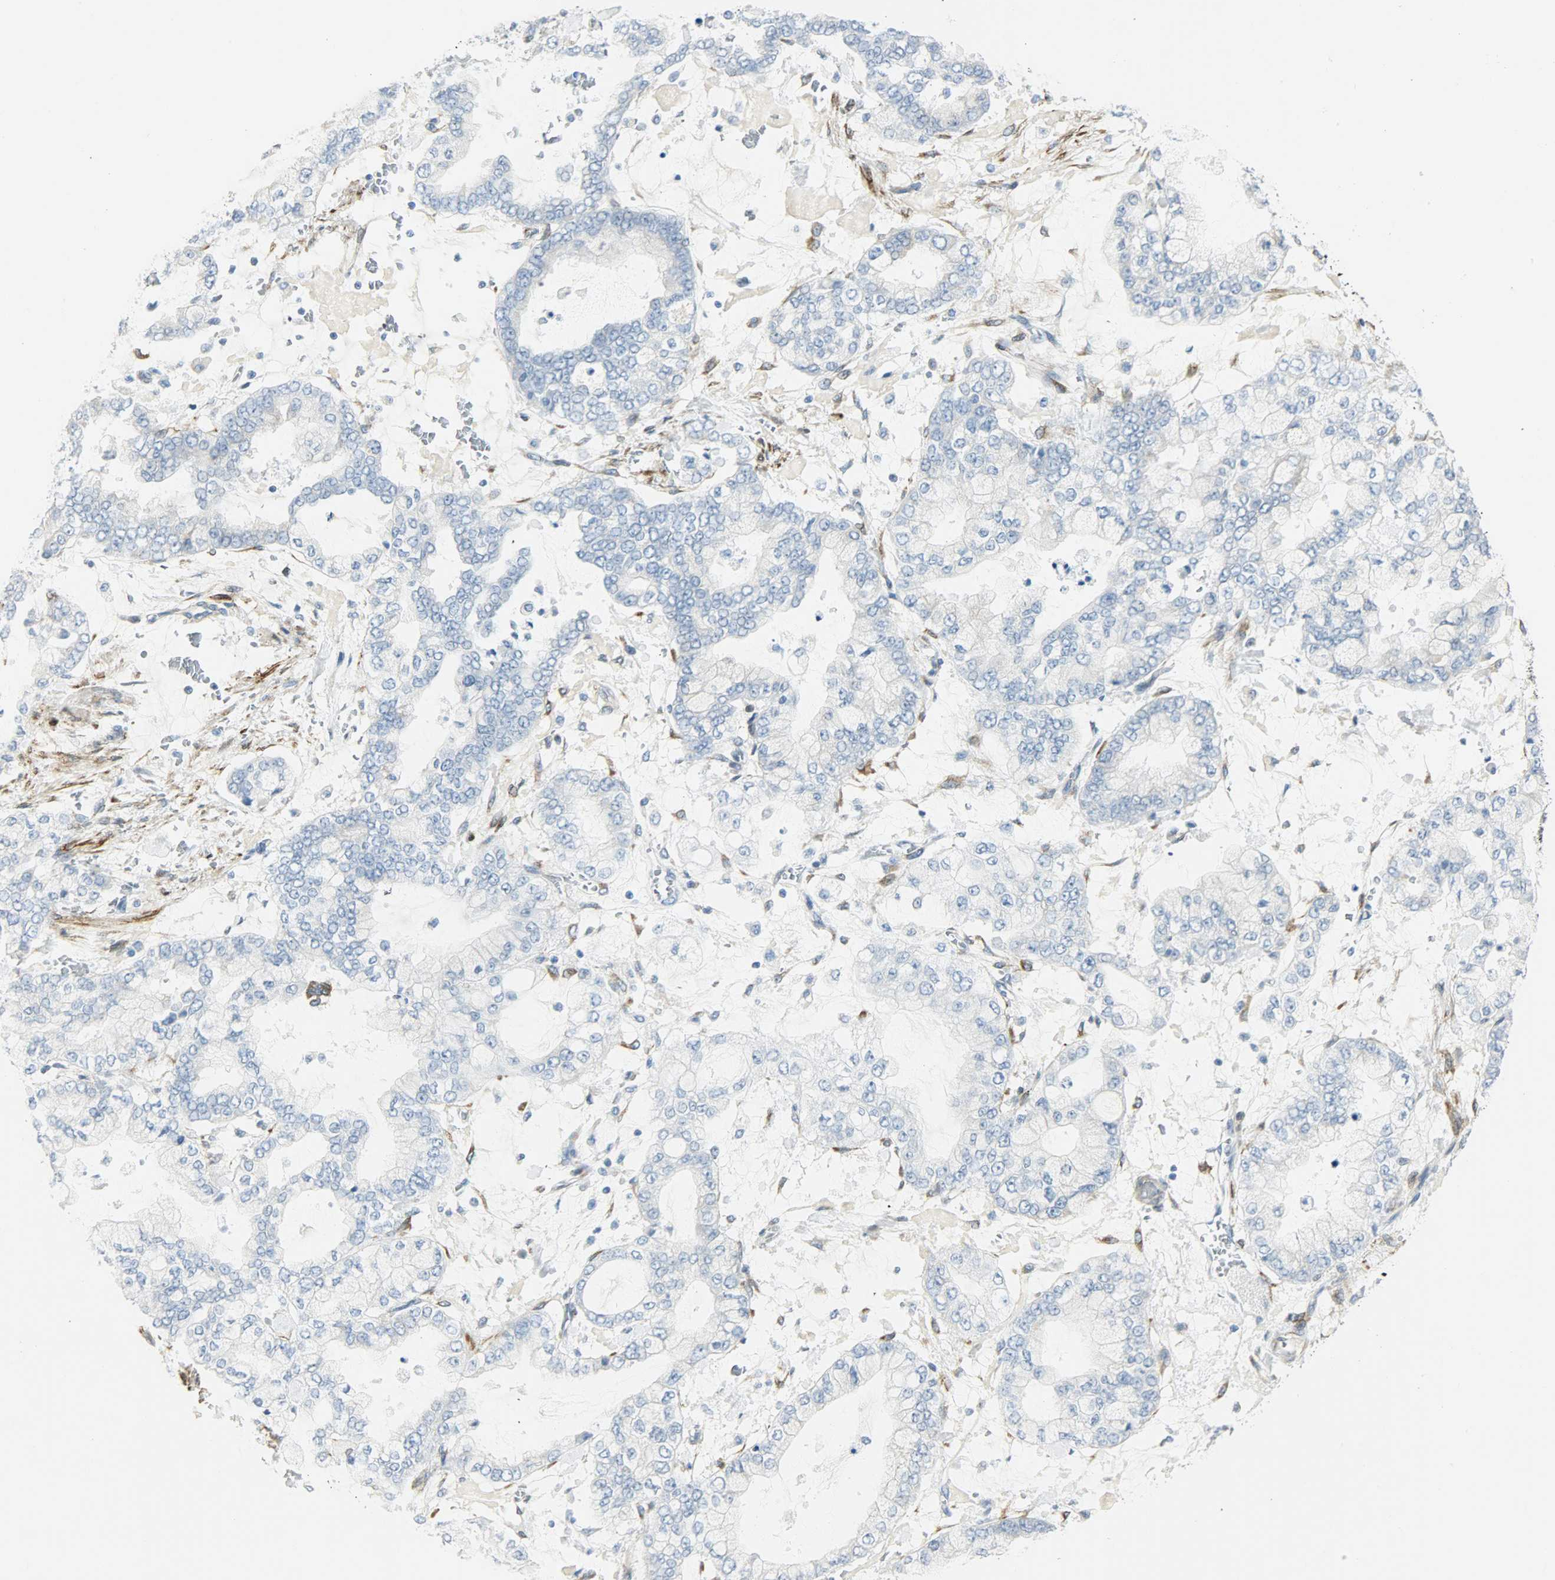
{"staining": {"intensity": "negative", "quantity": "none", "location": "none"}, "tissue": "stomach cancer", "cell_type": "Tumor cells", "image_type": "cancer", "snomed": [{"axis": "morphology", "description": "Normal tissue, NOS"}, {"axis": "morphology", "description": "Adenocarcinoma, NOS"}, {"axis": "topography", "description": "Stomach, upper"}, {"axis": "topography", "description": "Stomach"}], "caption": "The micrograph displays no staining of tumor cells in adenocarcinoma (stomach).", "gene": "PKD2", "patient": {"sex": "male", "age": 76}}